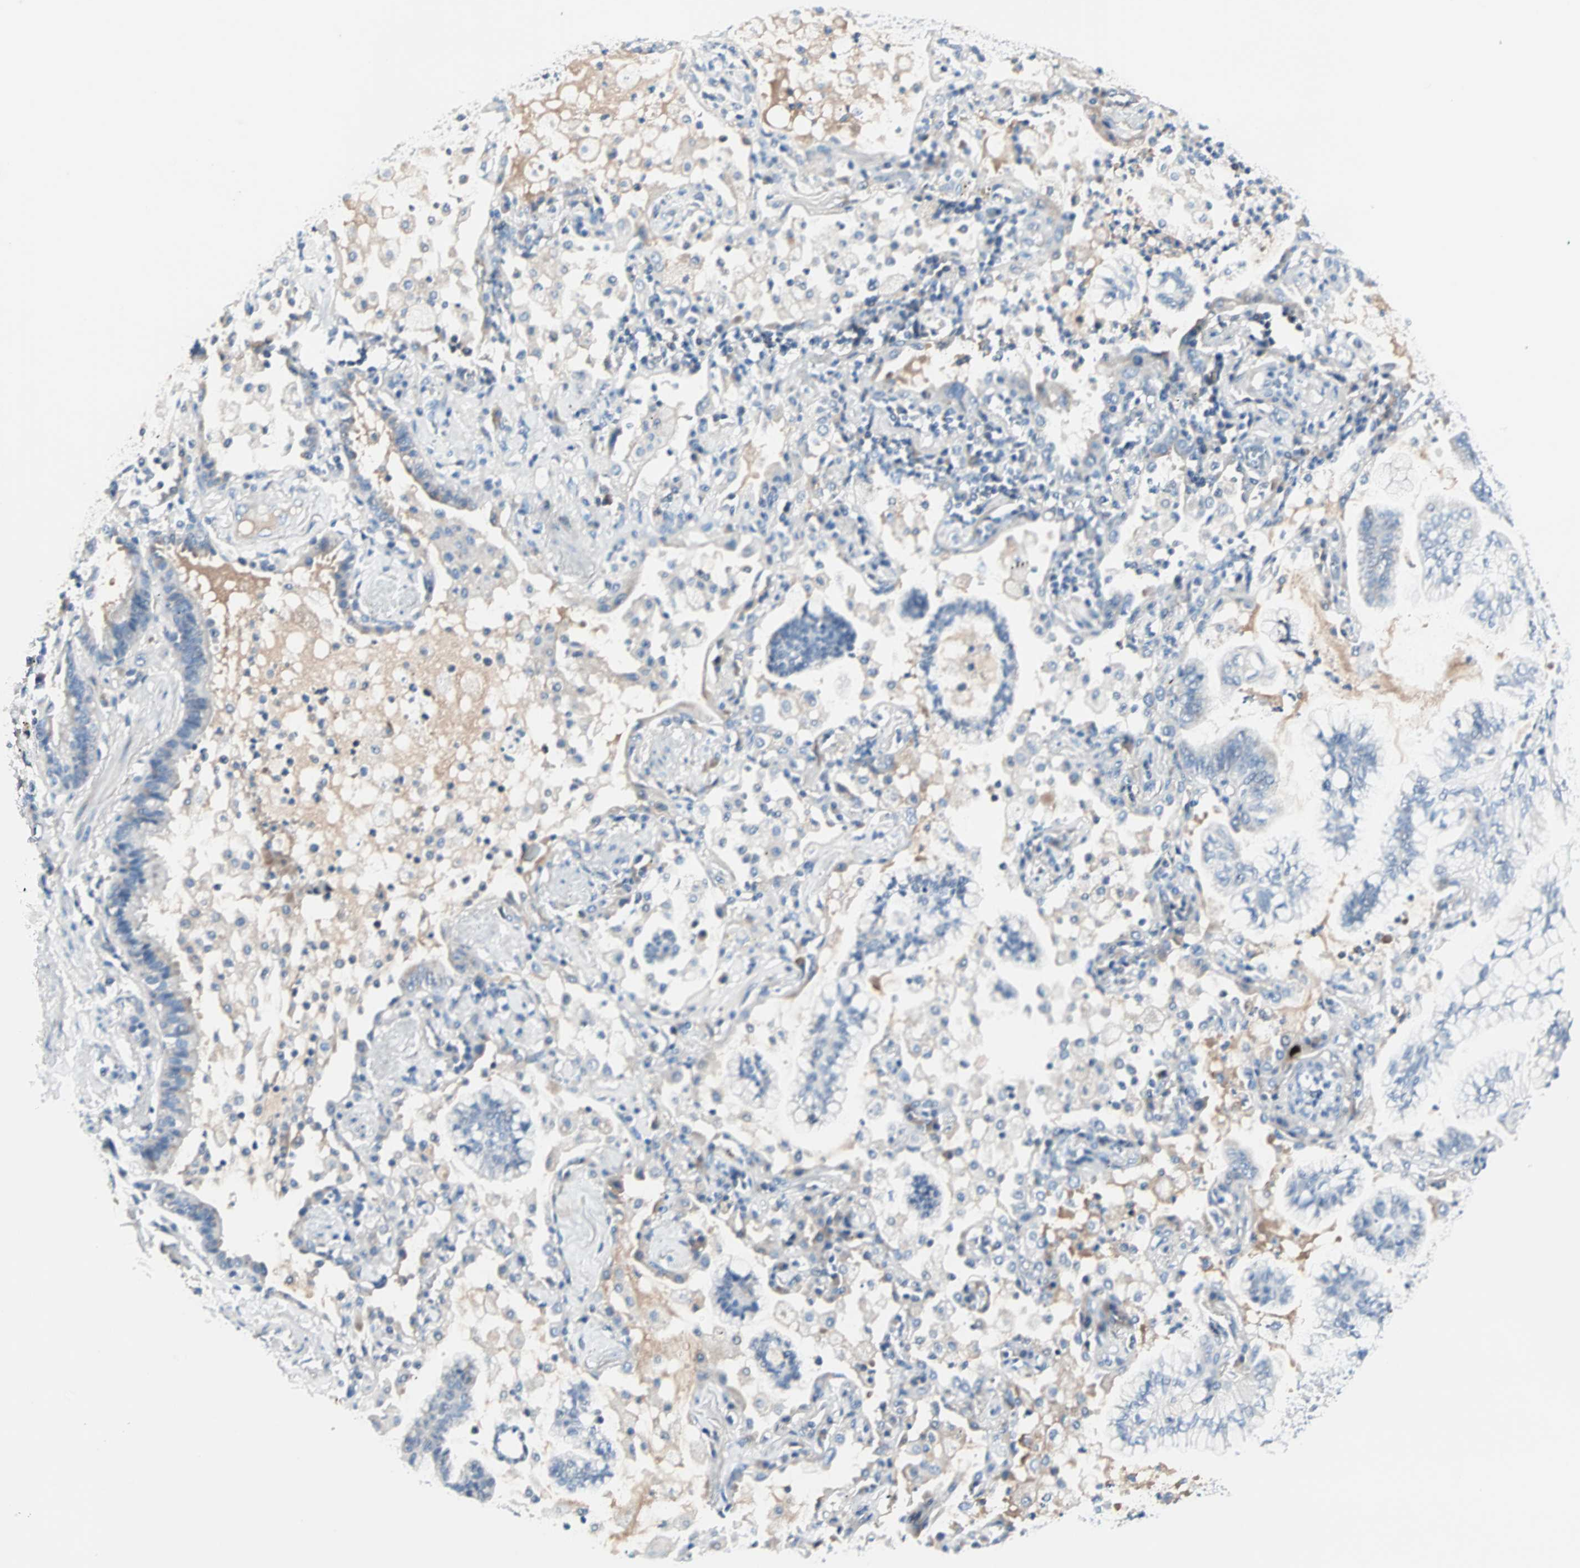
{"staining": {"intensity": "negative", "quantity": "none", "location": "none"}, "tissue": "lung cancer", "cell_type": "Tumor cells", "image_type": "cancer", "snomed": [{"axis": "morphology", "description": "Normal tissue, NOS"}, {"axis": "morphology", "description": "Adenocarcinoma, NOS"}, {"axis": "topography", "description": "Bronchus"}, {"axis": "topography", "description": "Lung"}], "caption": "DAB (3,3'-diaminobenzidine) immunohistochemical staining of lung cancer shows no significant positivity in tumor cells.", "gene": "NEFH", "patient": {"sex": "female", "age": 70}}